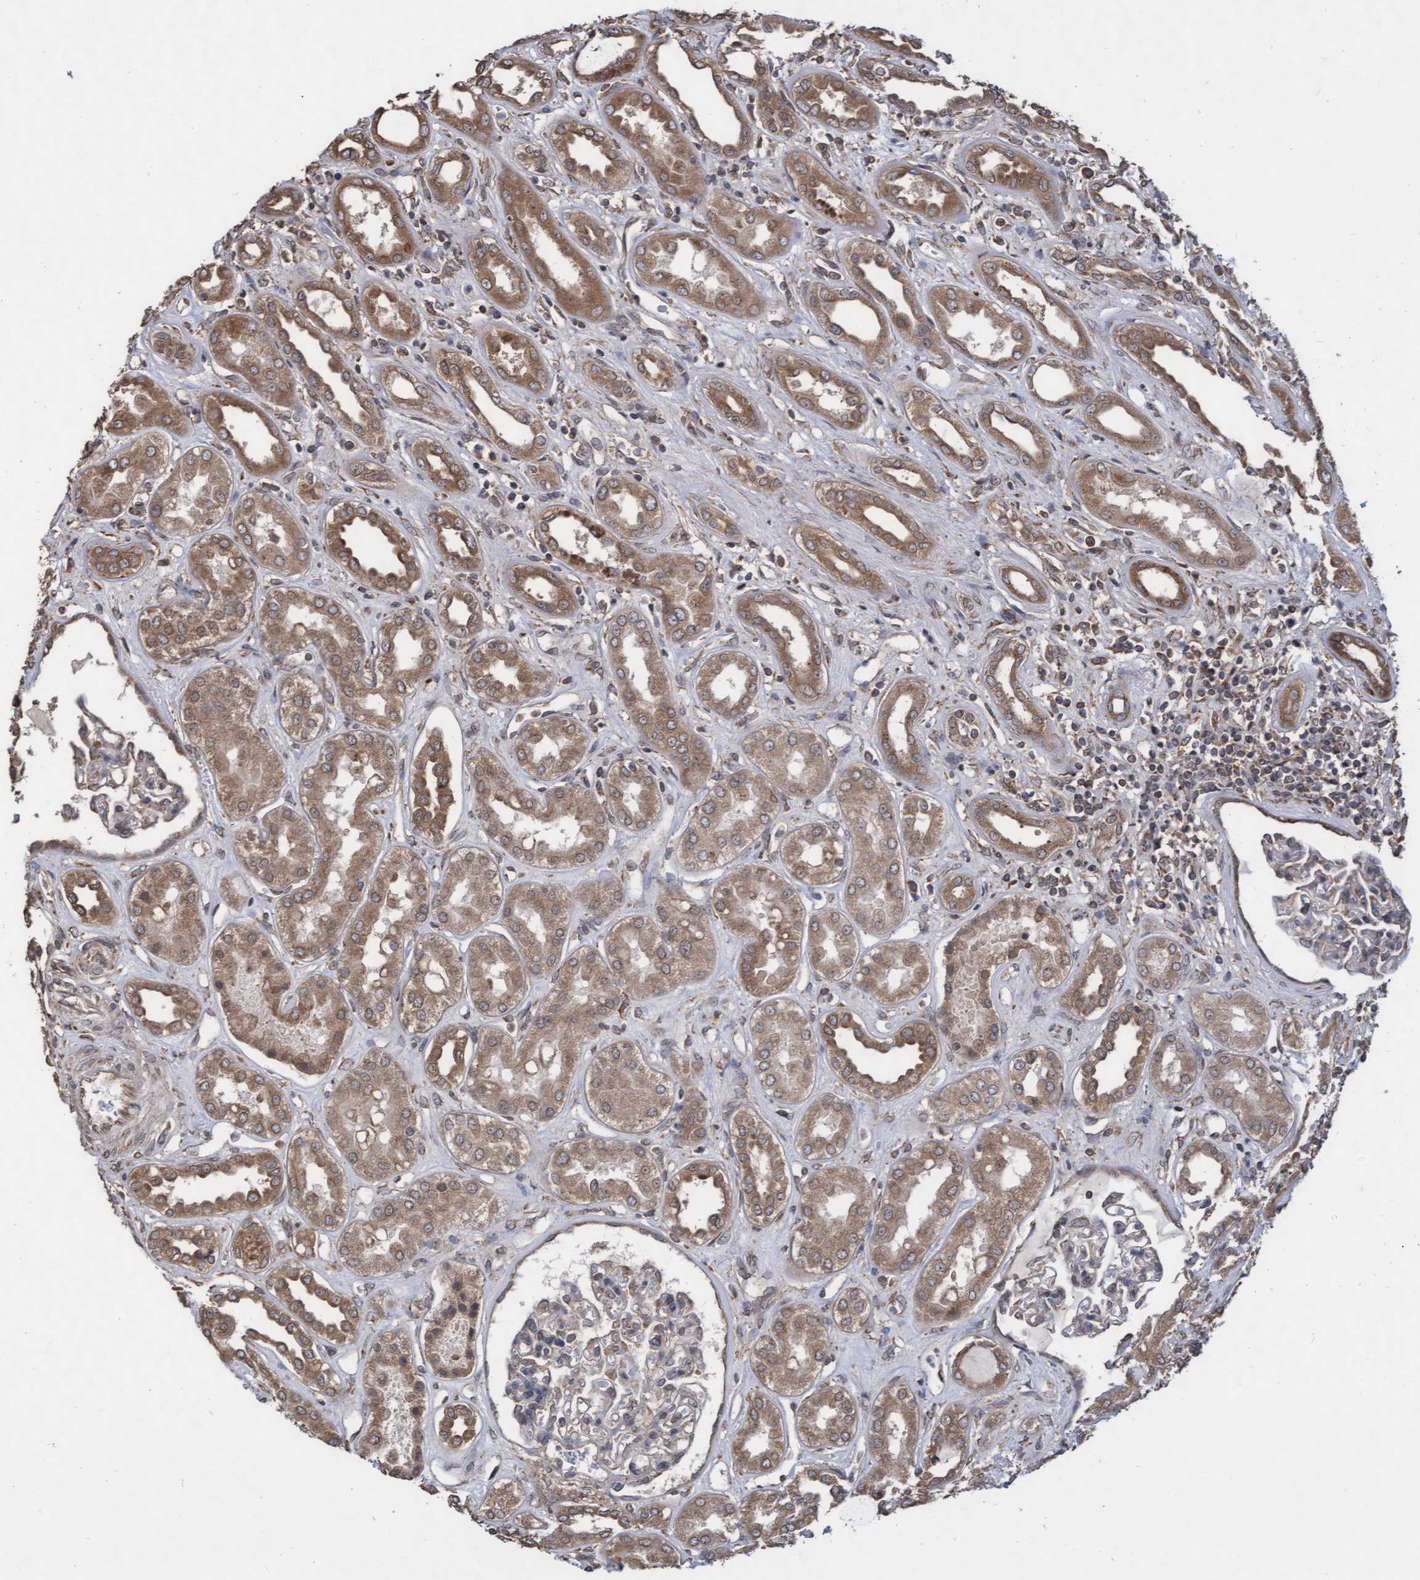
{"staining": {"intensity": "moderate", "quantity": "<25%", "location": "cytoplasmic/membranous"}, "tissue": "kidney", "cell_type": "Cells in glomeruli", "image_type": "normal", "snomed": [{"axis": "morphology", "description": "Normal tissue, NOS"}, {"axis": "topography", "description": "Kidney"}], "caption": "Kidney stained with DAB (3,3'-diaminobenzidine) immunohistochemistry displays low levels of moderate cytoplasmic/membranous expression in about <25% of cells in glomeruli. The protein of interest is shown in brown color, while the nuclei are stained blue.", "gene": "ABCF2", "patient": {"sex": "male", "age": 59}}